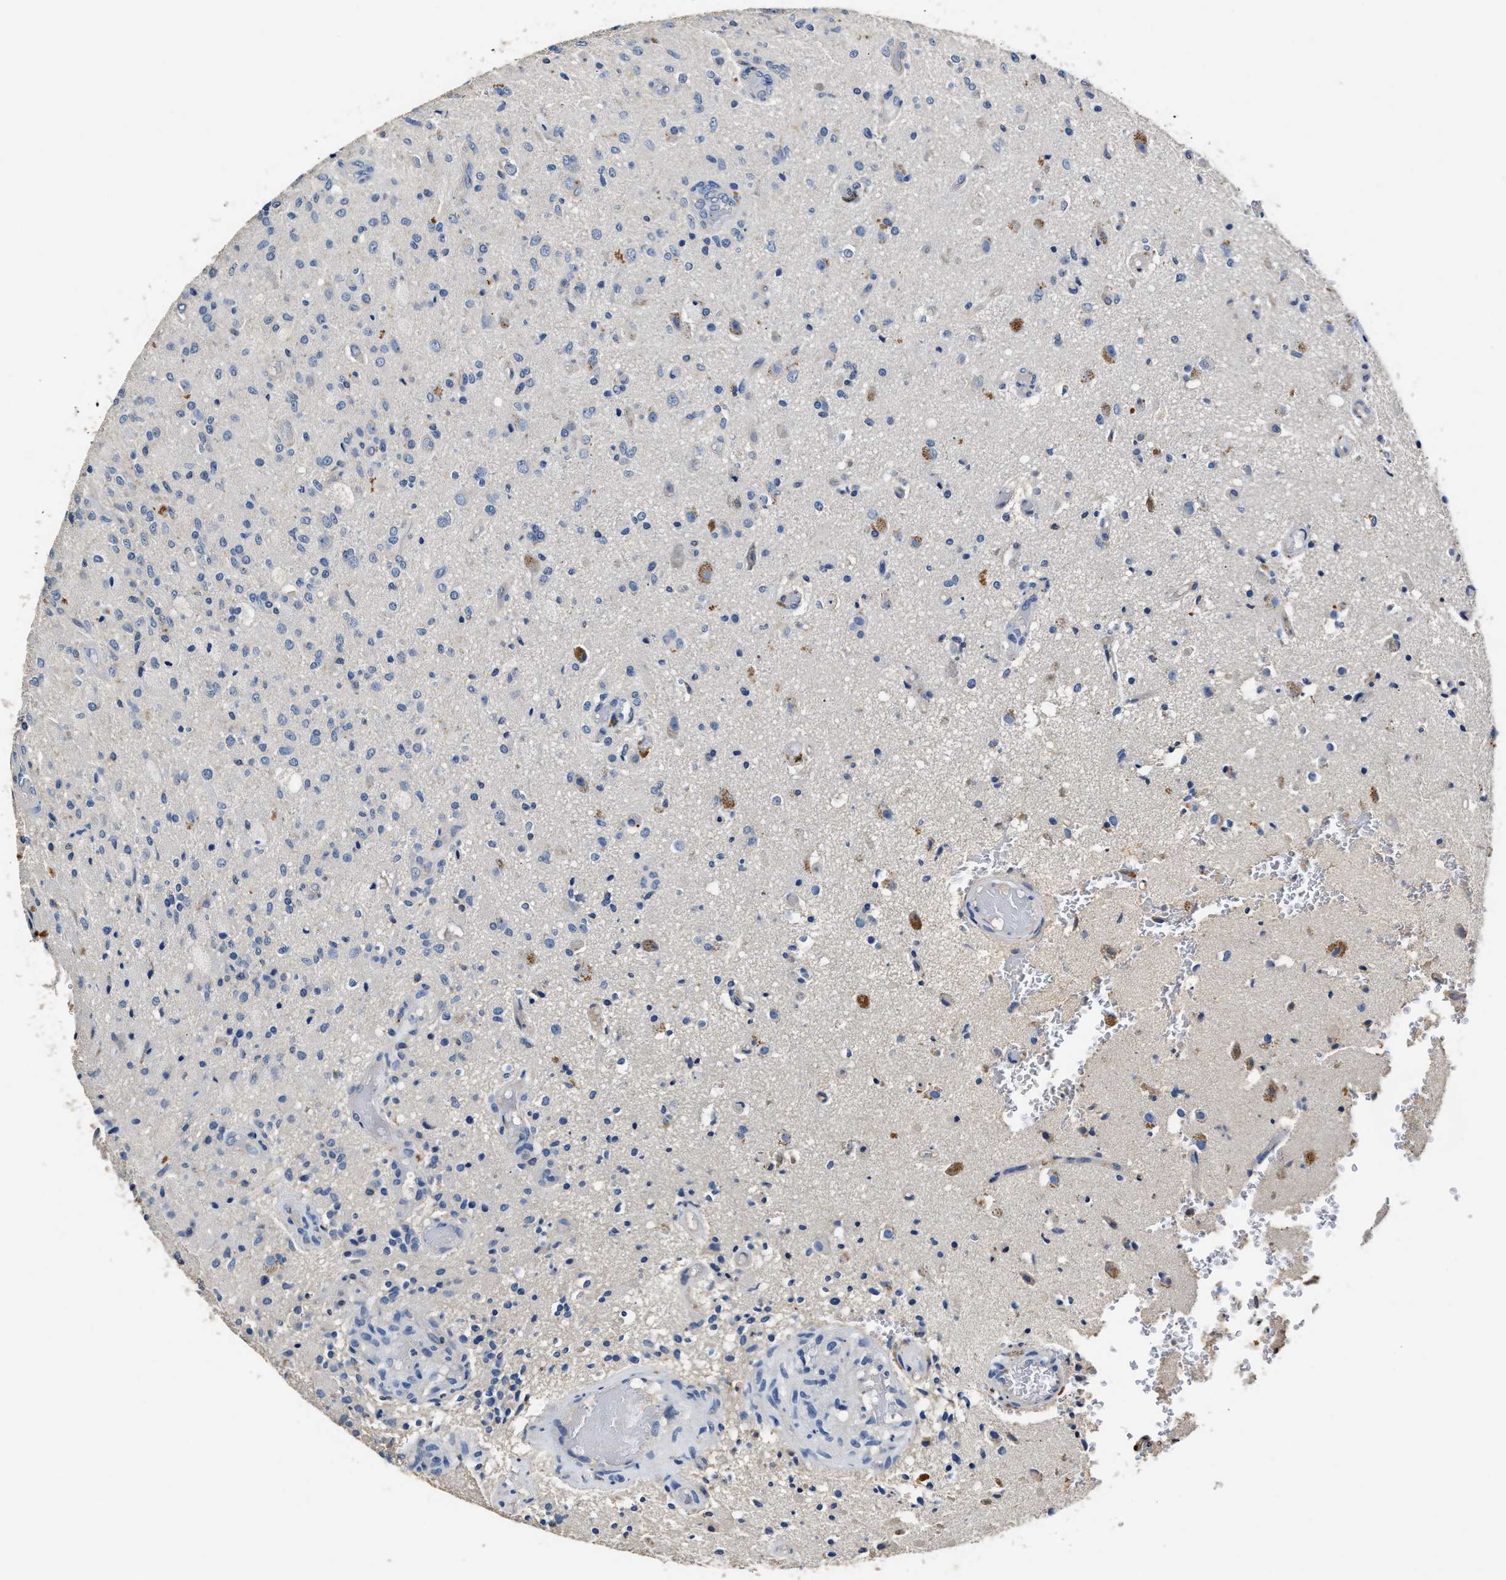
{"staining": {"intensity": "negative", "quantity": "none", "location": "none"}, "tissue": "glioma", "cell_type": "Tumor cells", "image_type": "cancer", "snomed": [{"axis": "morphology", "description": "Normal tissue, NOS"}, {"axis": "morphology", "description": "Glioma, malignant, High grade"}, {"axis": "topography", "description": "Cerebral cortex"}], "caption": "A micrograph of malignant glioma (high-grade) stained for a protein demonstrates no brown staining in tumor cells.", "gene": "SLCO2B1", "patient": {"sex": "male", "age": 77}}